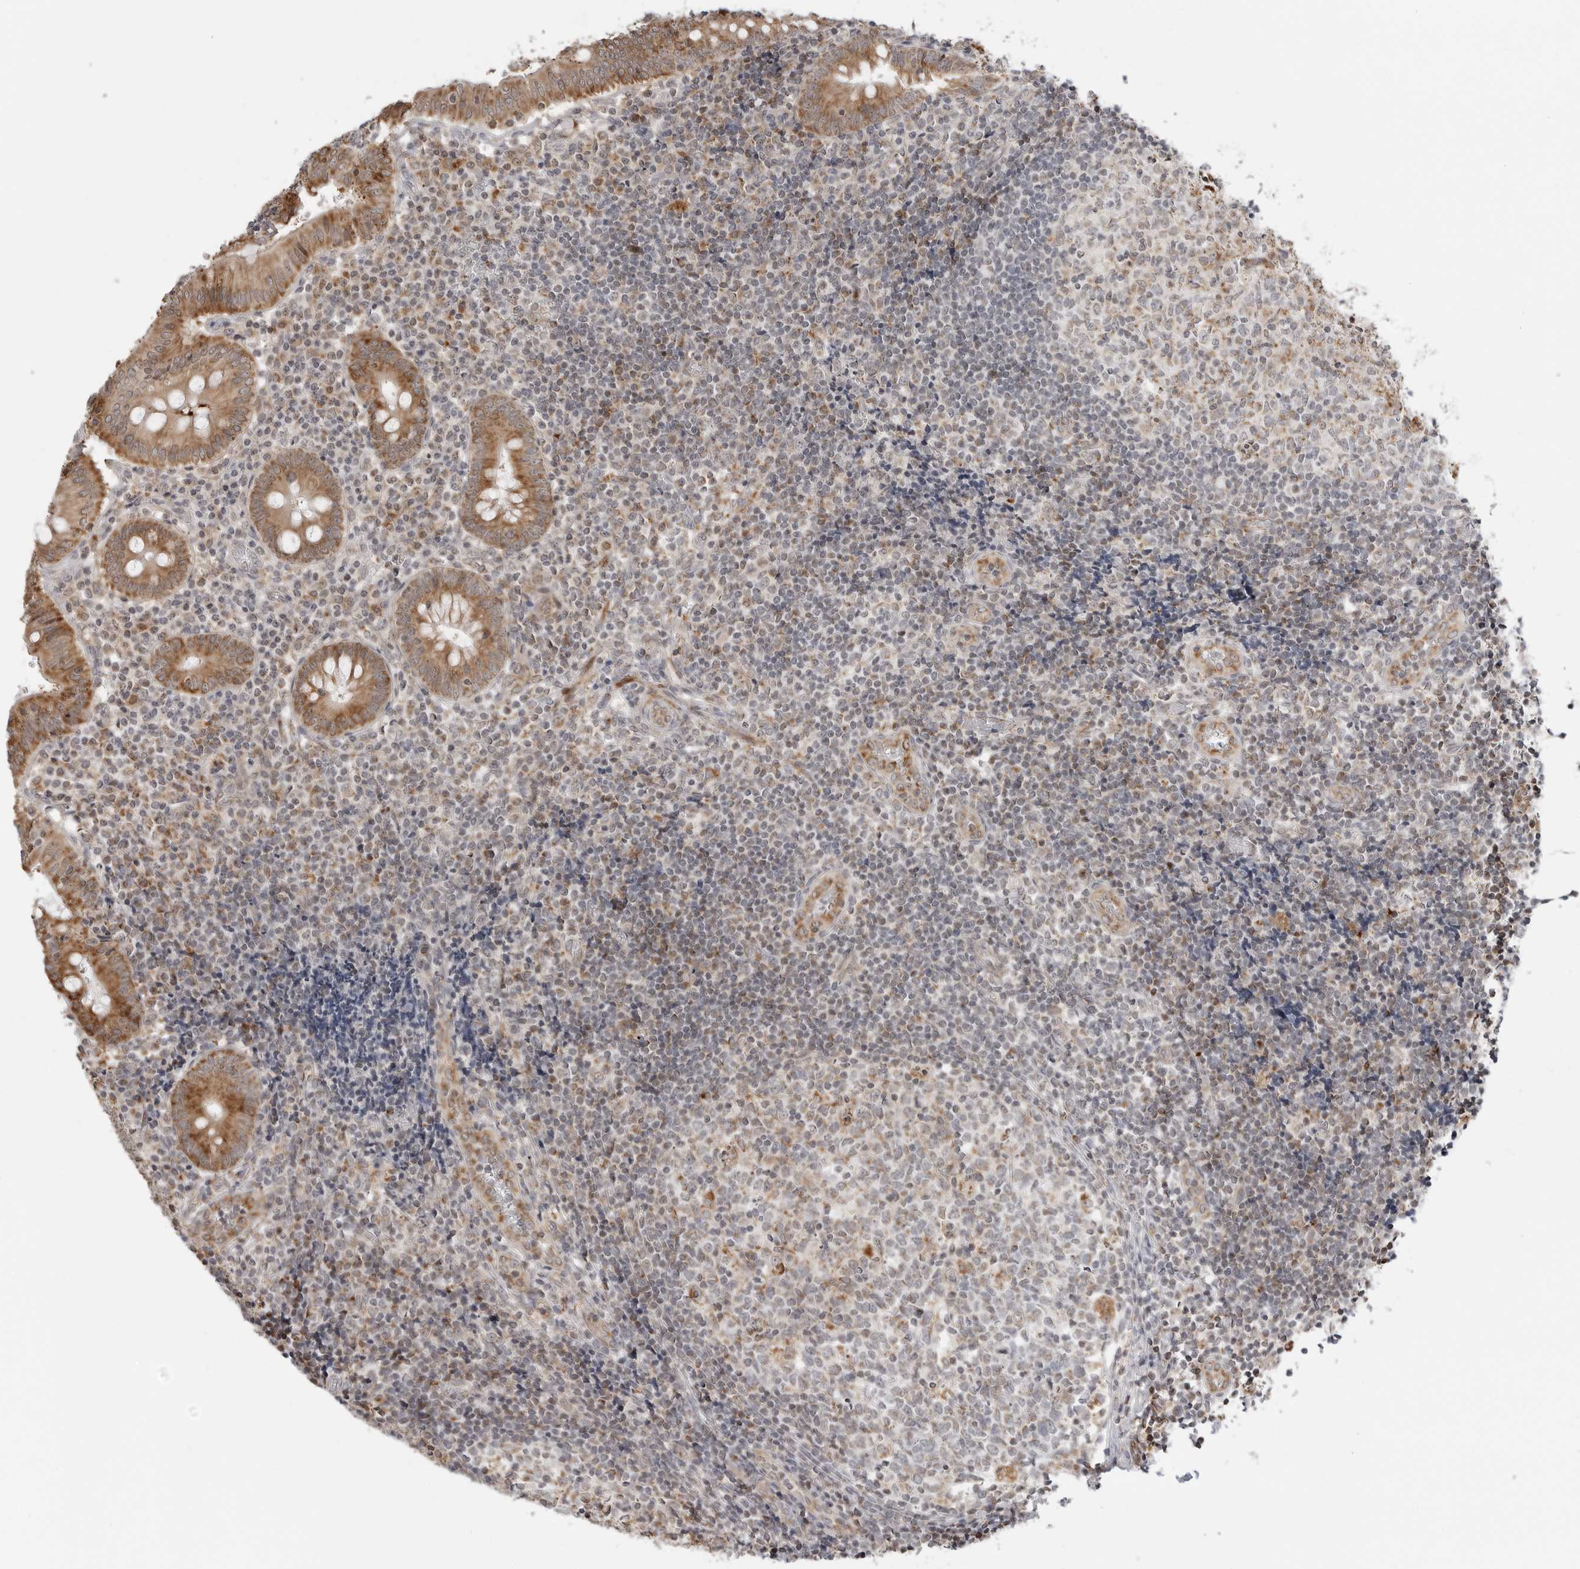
{"staining": {"intensity": "moderate", "quantity": ">75%", "location": "cytoplasmic/membranous"}, "tissue": "appendix", "cell_type": "Glandular cells", "image_type": "normal", "snomed": [{"axis": "morphology", "description": "Normal tissue, NOS"}, {"axis": "topography", "description": "Appendix"}], "caption": "A medium amount of moderate cytoplasmic/membranous staining is seen in about >75% of glandular cells in benign appendix. The staining is performed using DAB brown chromogen to label protein expression. The nuclei are counter-stained blue using hematoxylin.", "gene": "PEX2", "patient": {"sex": "male", "age": 8}}